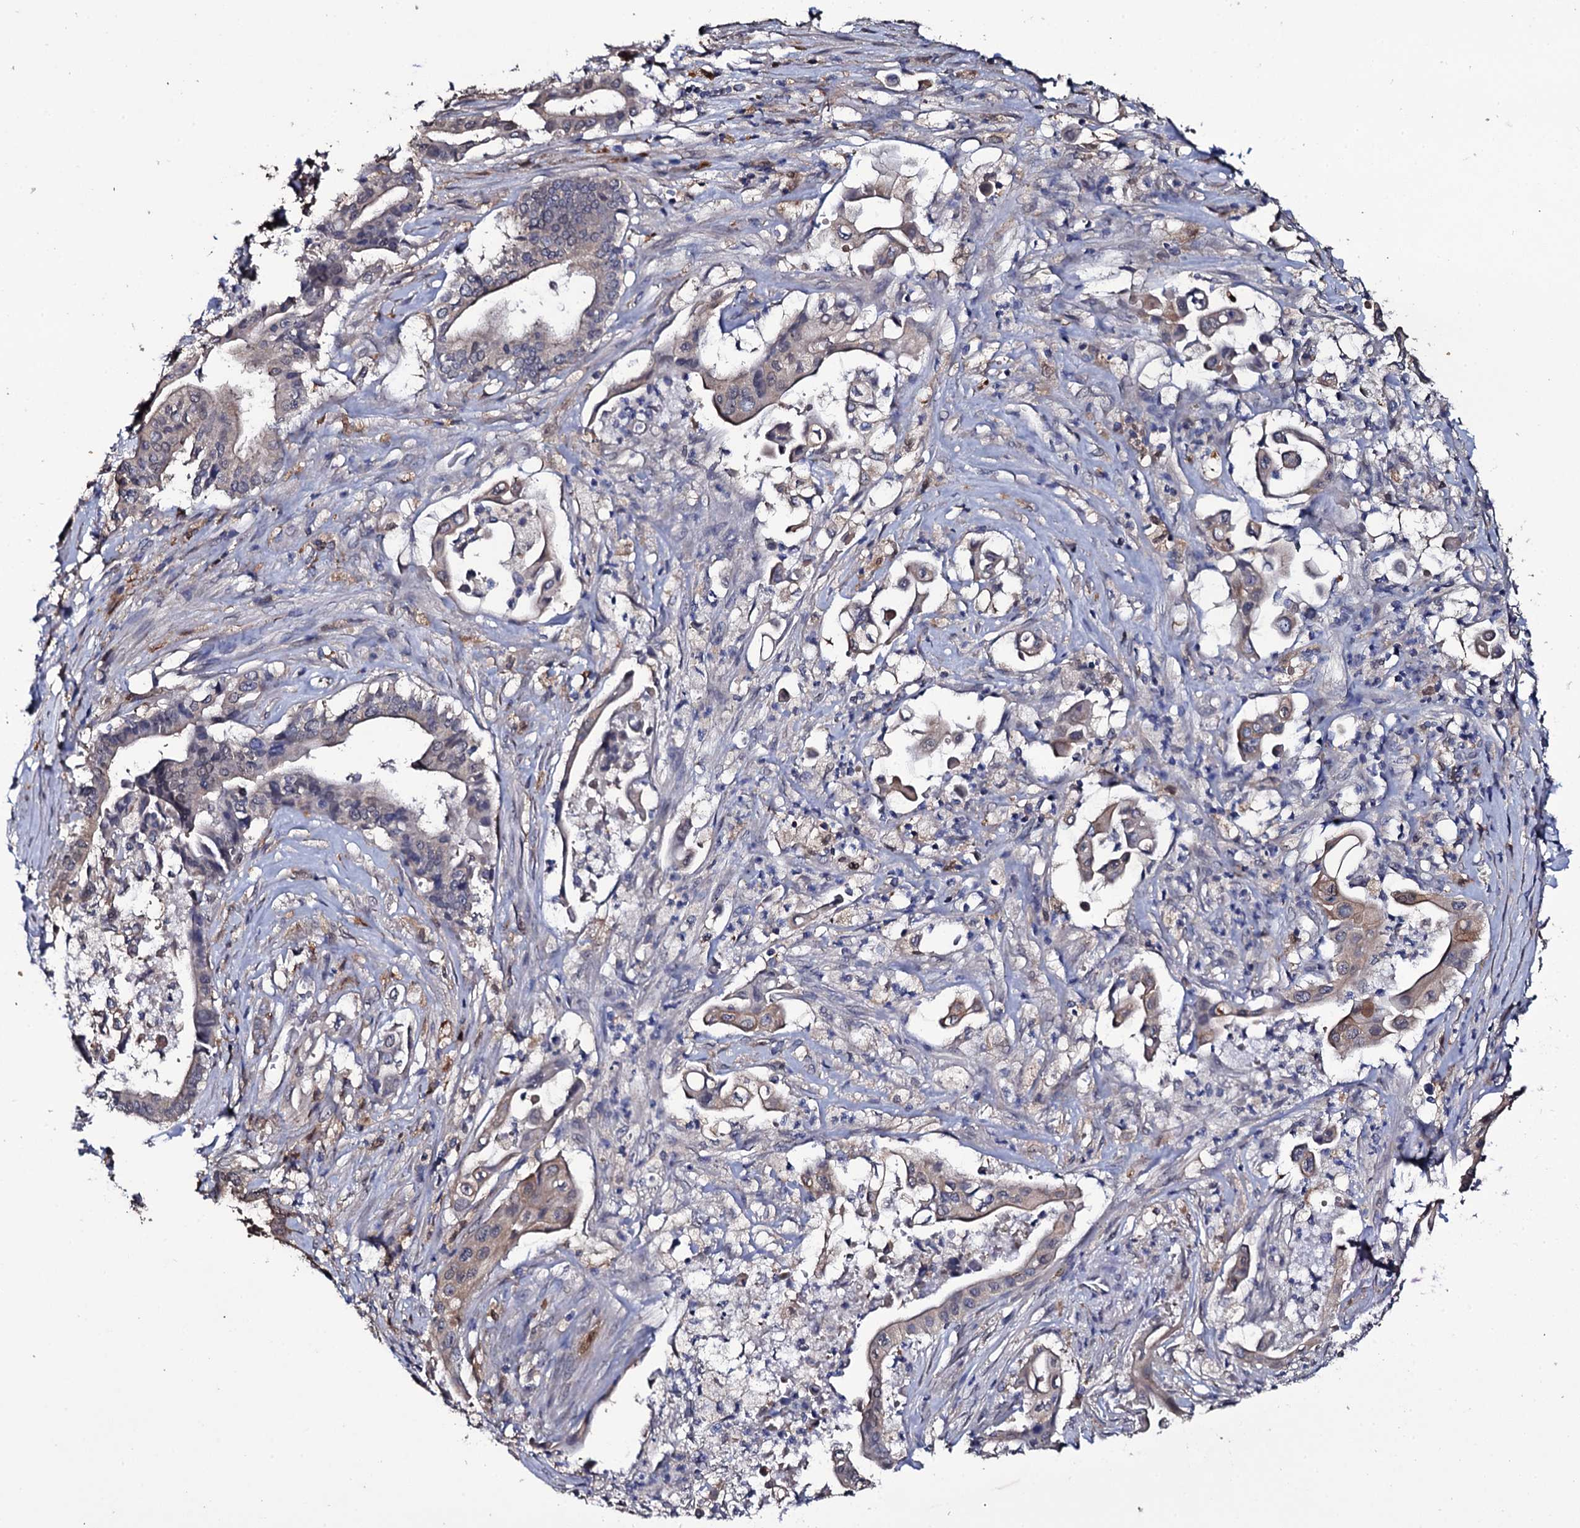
{"staining": {"intensity": "weak", "quantity": "<25%", "location": "cytoplasmic/membranous,nuclear"}, "tissue": "pancreatic cancer", "cell_type": "Tumor cells", "image_type": "cancer", "snomed": [{"axis": "morphology", "description": "Adenocarcinoma, NOS"}, {"axis": "topography", "description": "Pancreas"}], "caption": "Immunohistochemical staining of pancreatic cancer (adenocarcinoma) exhibits no significant expression in tumor cells.", "gene": "CRYL1", "patient": {"sex": "female", "age": 77}}